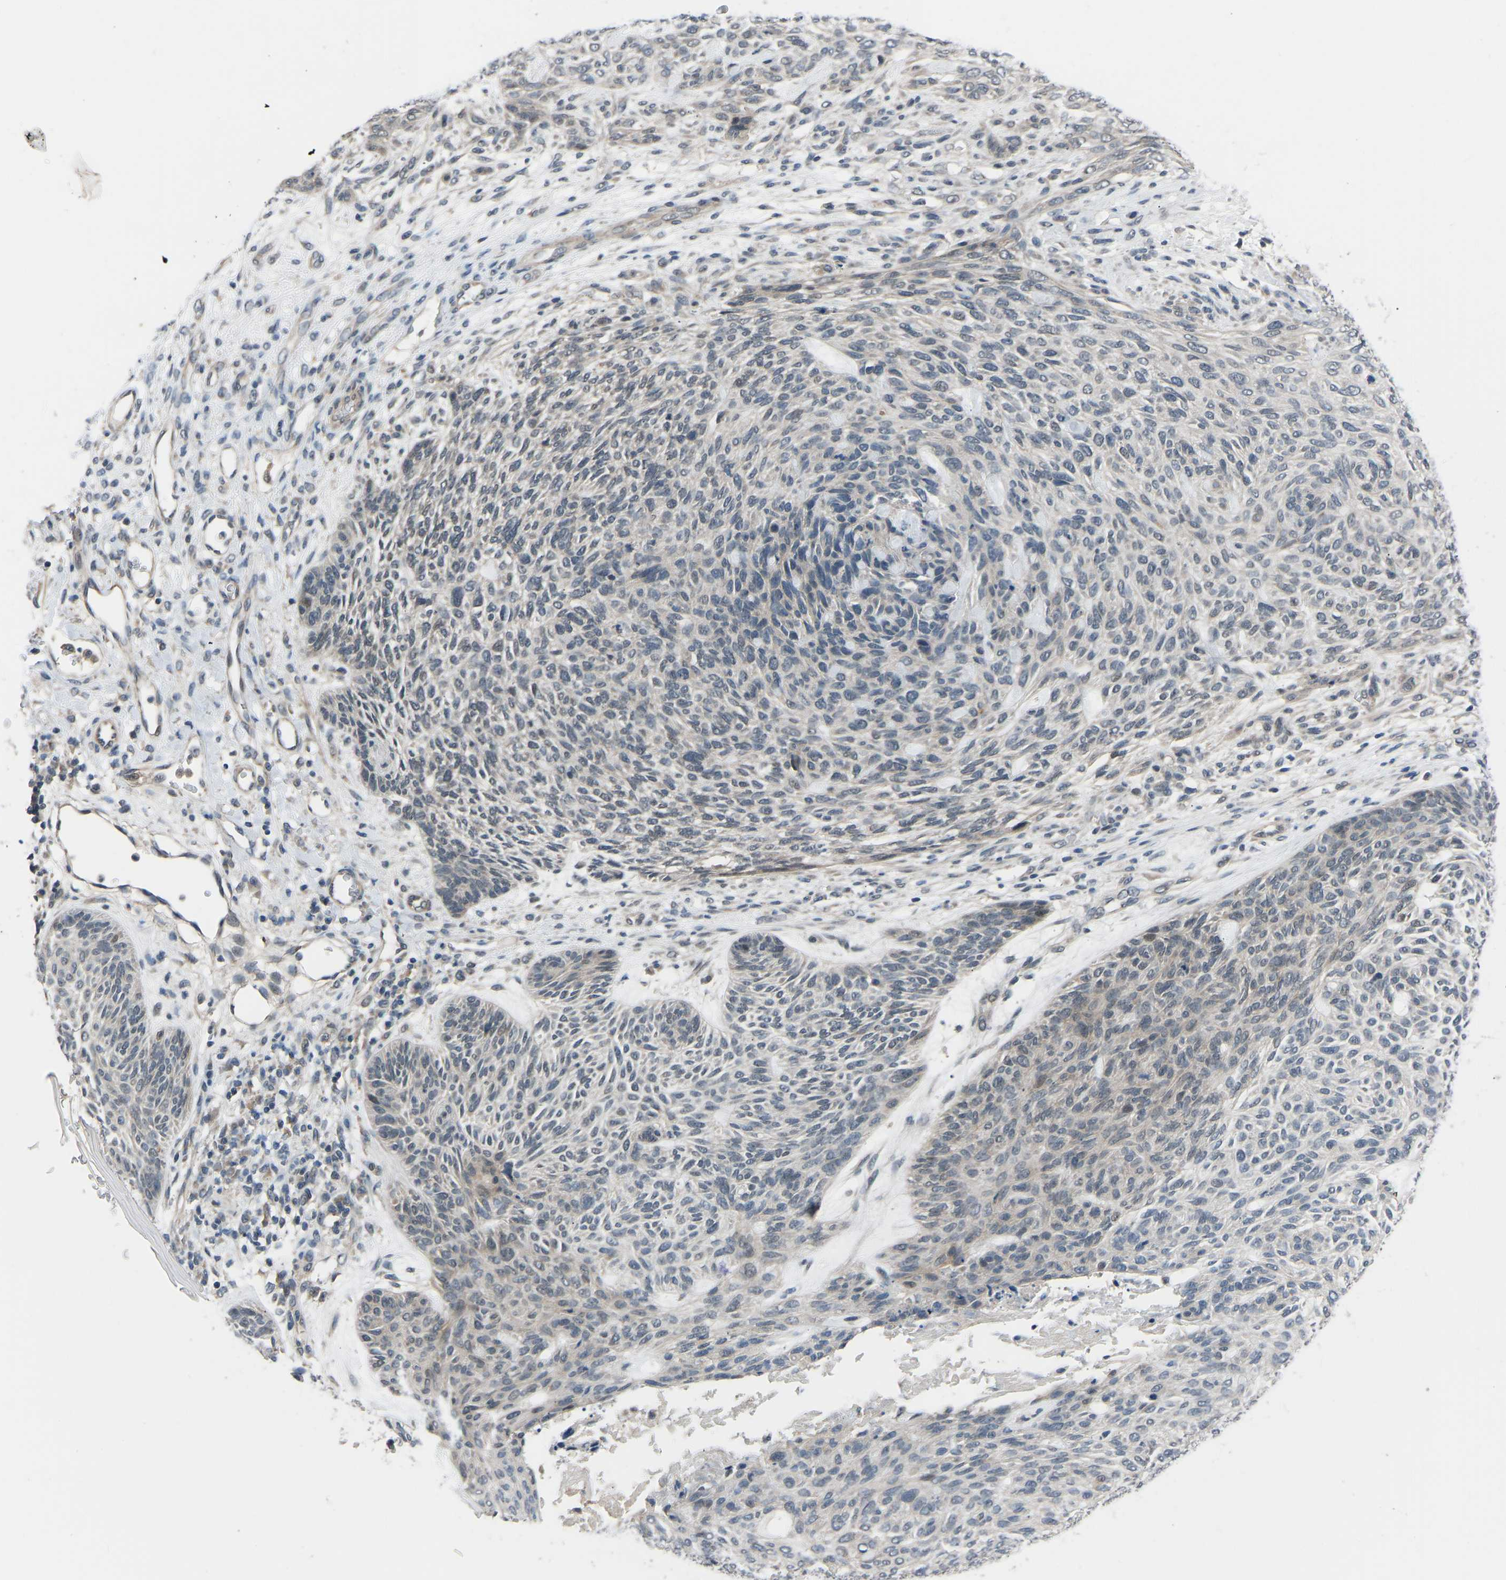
{"staining": {"intensity": "negative", "quantity": "none", "location": "none"}, "tissue": "skin cancer", "cell_type": "Tumor cells", "image_type": "cancer", "snomed": [{"axis": "morphology", "description": "Basal cell carcinoma"}, {"axis": "topography", "description": "Skin"}], "caption": "There is no significant expression in tumor cells of skin cancer.", "gene": "CDK2AP1", "patient": {"sex": "male", "age": 55}}